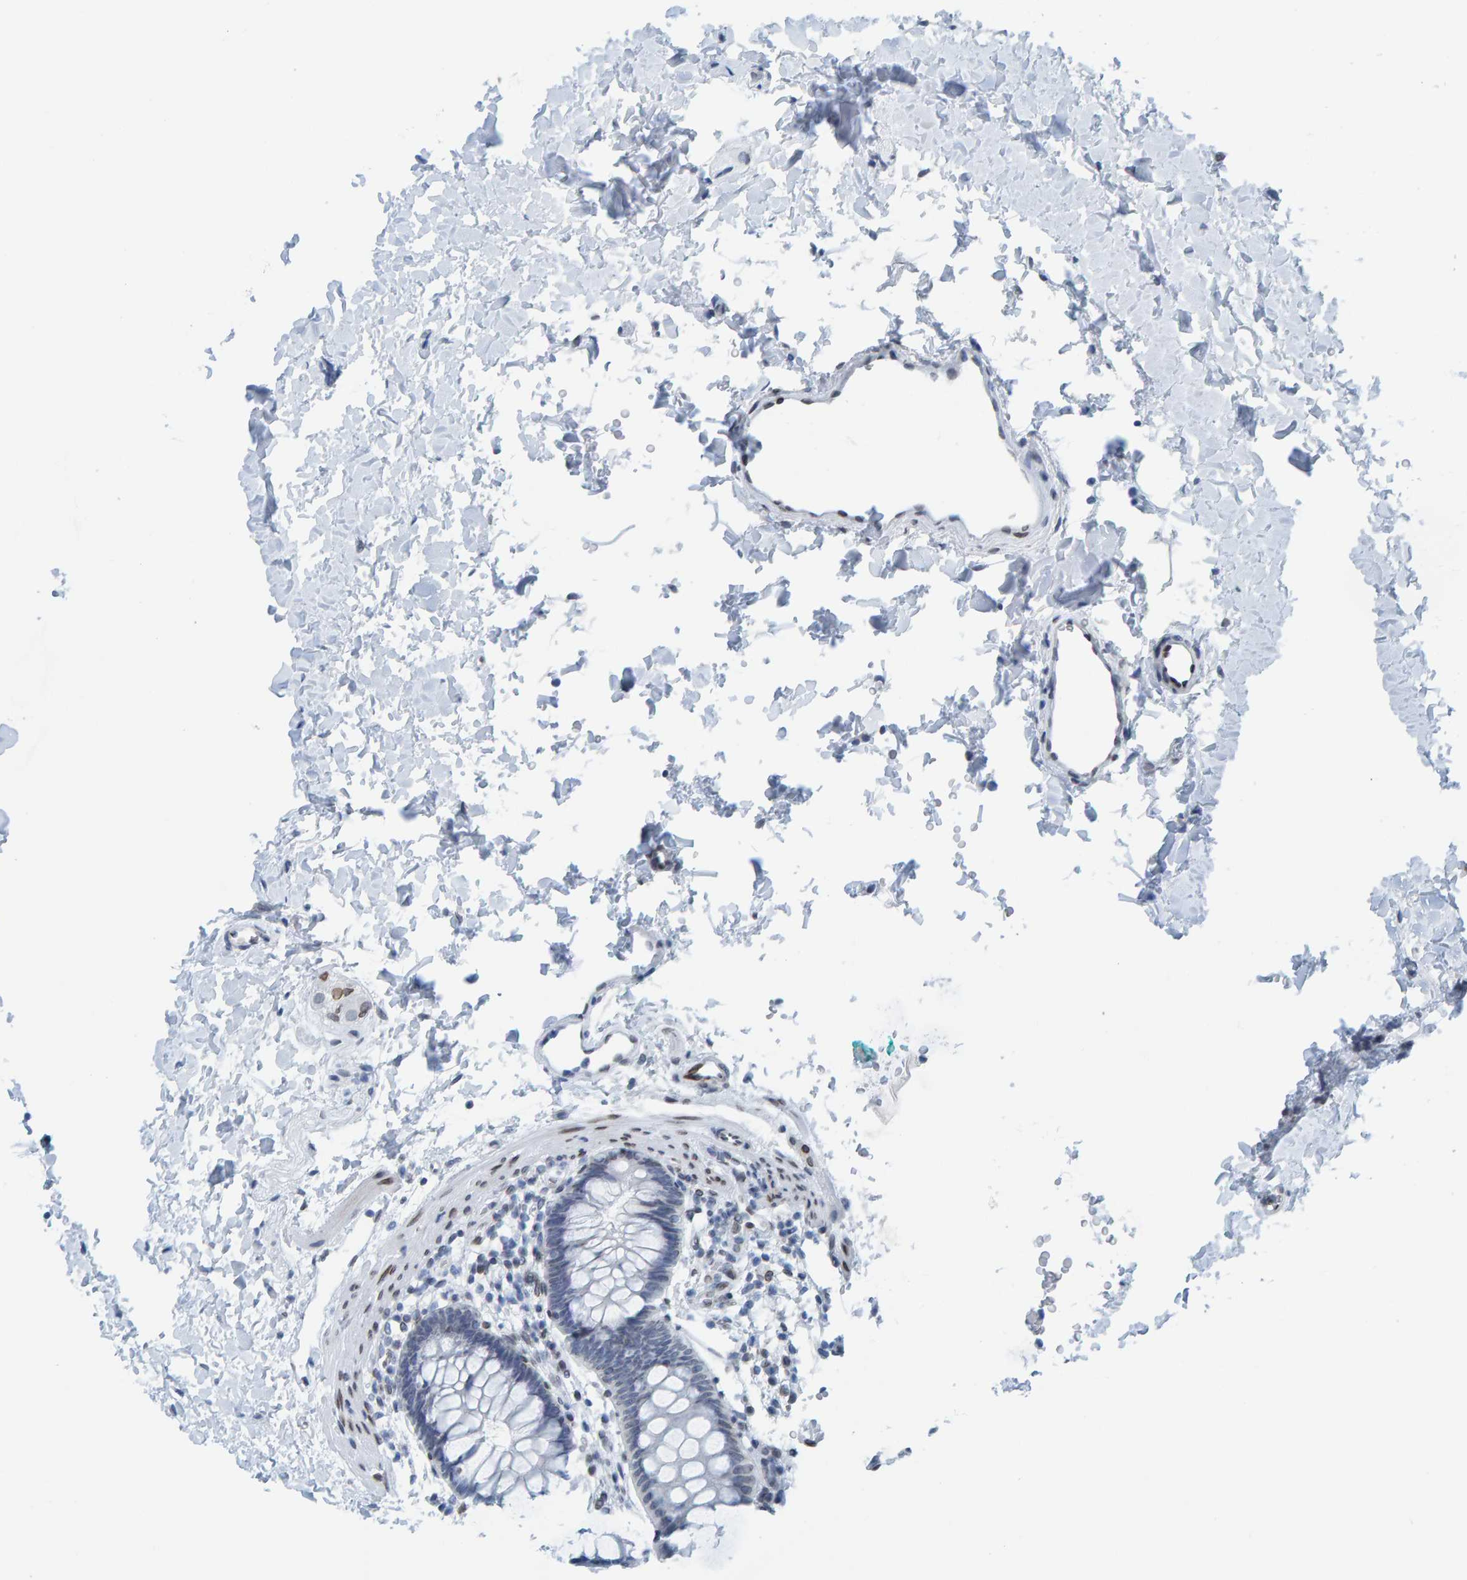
{"staining": {"intensity": "negative", "quantity": "none", "location": "none"}, "tissue": "rectum", "cell_type": "Glandular cells", "image_type": "normal", "snomed": [{"axis": "morphology", "description": "Normal tissue, NOS"}, {"axis": "topography", "description": "Rectum"}], "caption": "Glandular cells are negative for brown protein staining in benign rectum. (Stains: DAB (3,3'-diaminobenzidine) immunohistochemistry (IHC) with hematoxylin counter stain, Microscopy: brightfield microscopy at high magnification).", "gene": "LMNB2", "patient": {"sex": "female", "age": 24}}